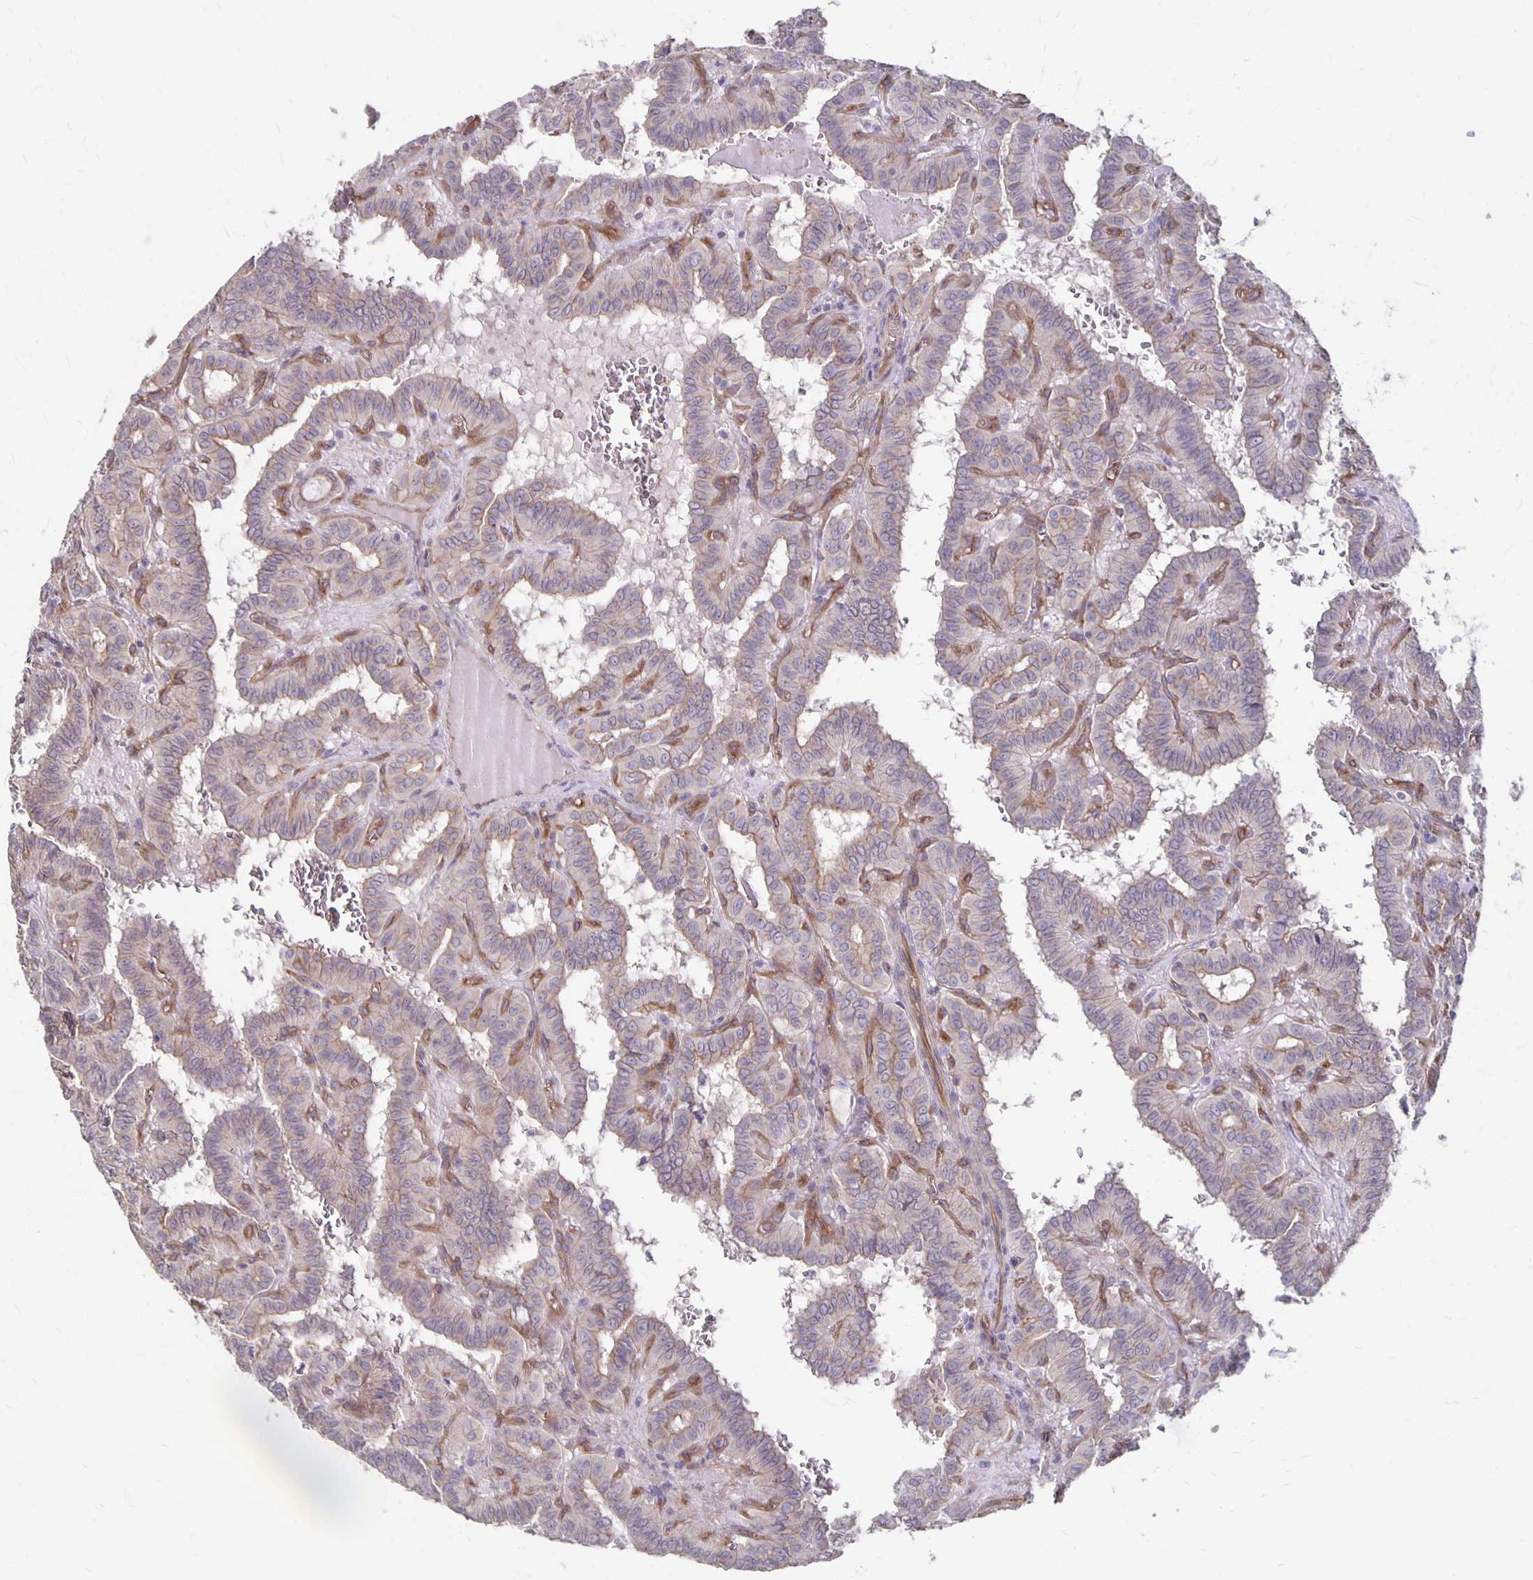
{"staining": {"intensity": "negative", "quantity": "none", "location": "none"}, "tissue": "thyroid cancer", "cell_type": "Tumor cells", "image_type": "cancer", "snomed": [{"axis": "morphology", "description": "Papillary adenocarcinoma, NOS"}, {"axis": "topography", "description": "Thyroid gland"}], "caption": "Immunohistochemical staining of human thyroid cancer (papillary adenocarcinoma) demonstrates no significant expression in tumor cells.", "gene": "PPP1R3E", "patient": {"sex": "female", "age": 21}}